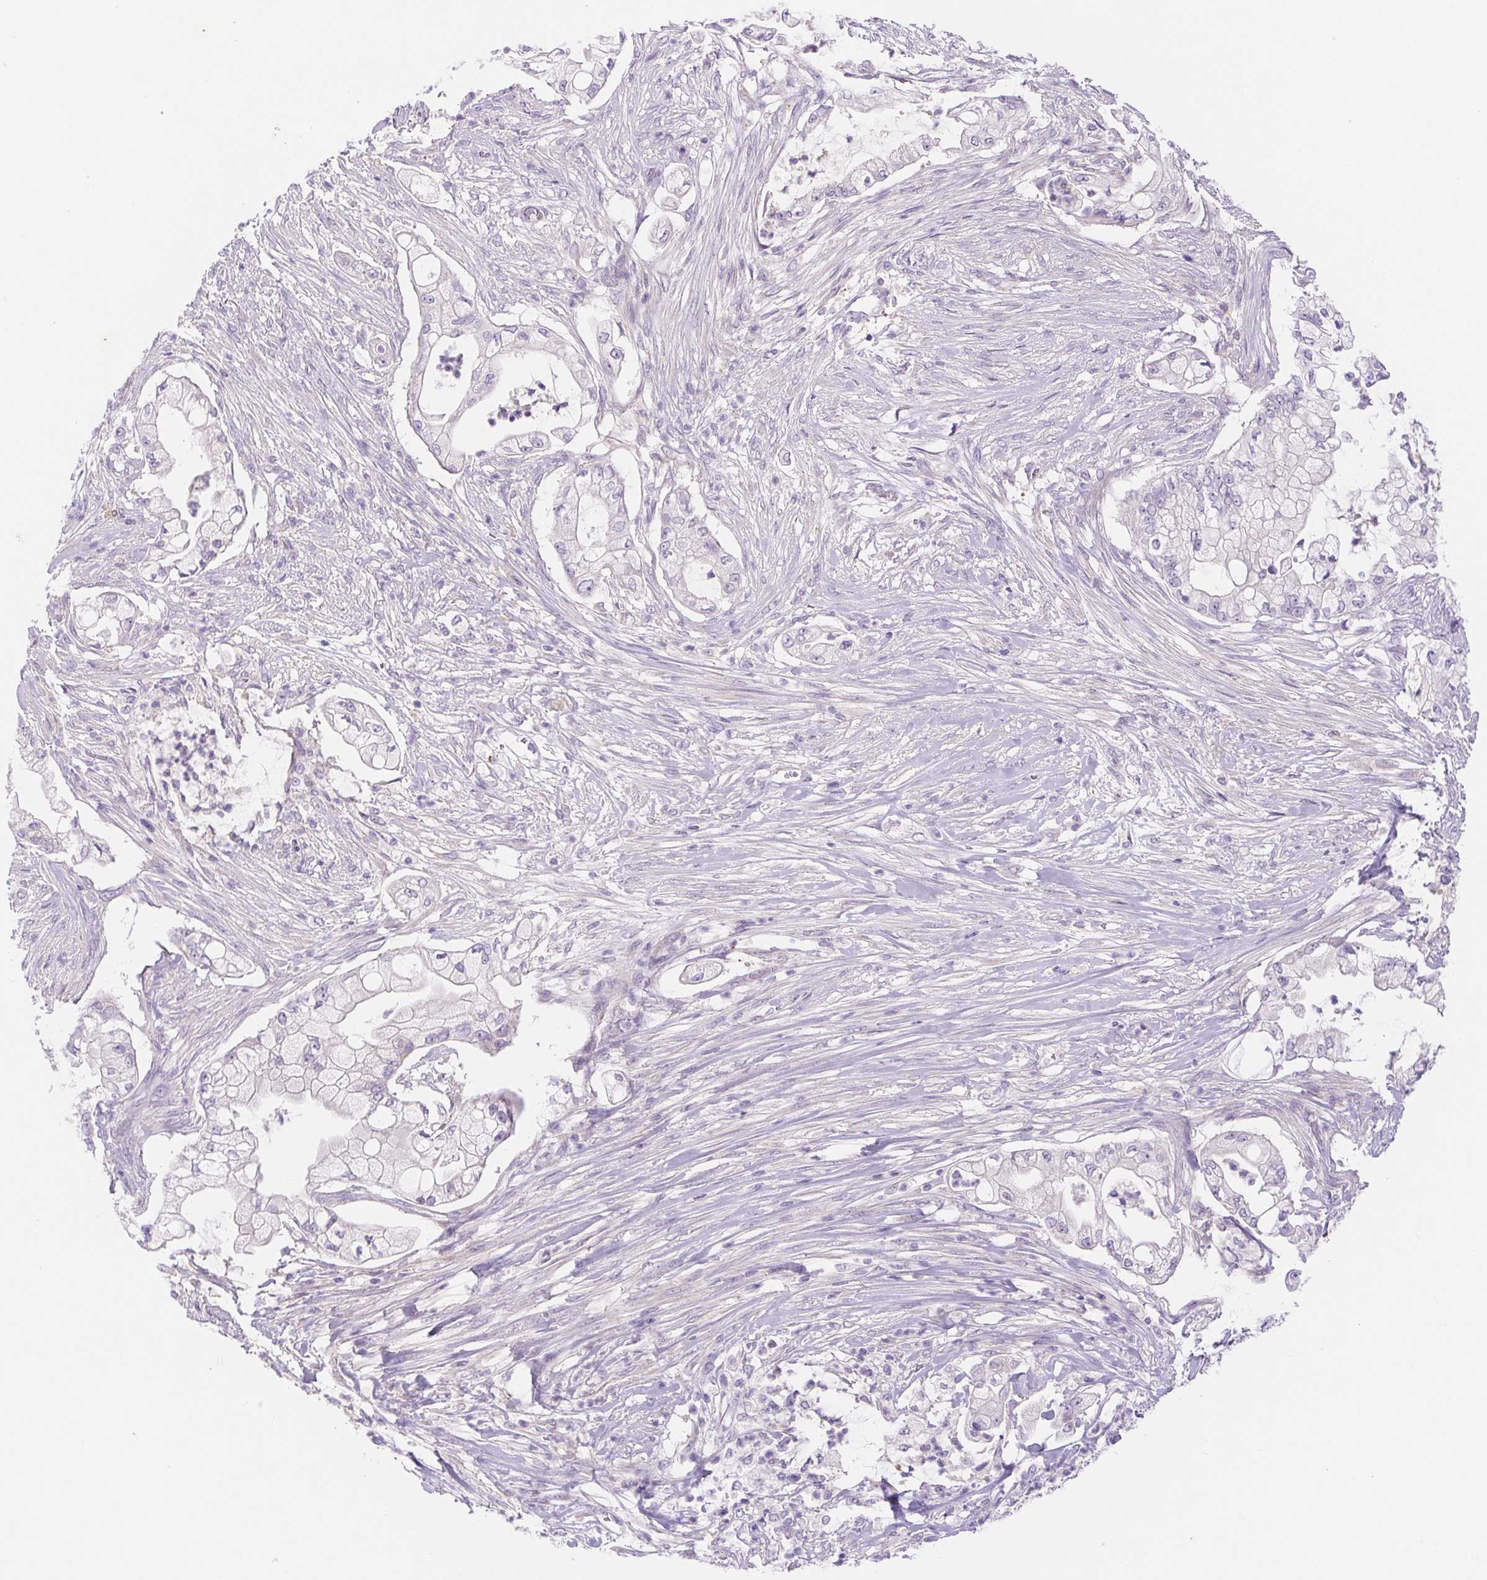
{"staining": {"intensity": "negative", "quantity": "none", "location": "none"}, "tissue": "pancreatic cancer", "cell_type": "Tumor cells", "image_type": "cancer", "snomed": [{"axis": "morphology", "description": "Adenocarcinoma, NOS"}, {"axis": "topography", "description": "Pancreas"}], "caption": "Photomicrograph shows no protein positivity in tumor cells of pancreatic cancer tissue.", "gene": "DYNC2LI1", "patient": {"sex": "female", "age": 69}}